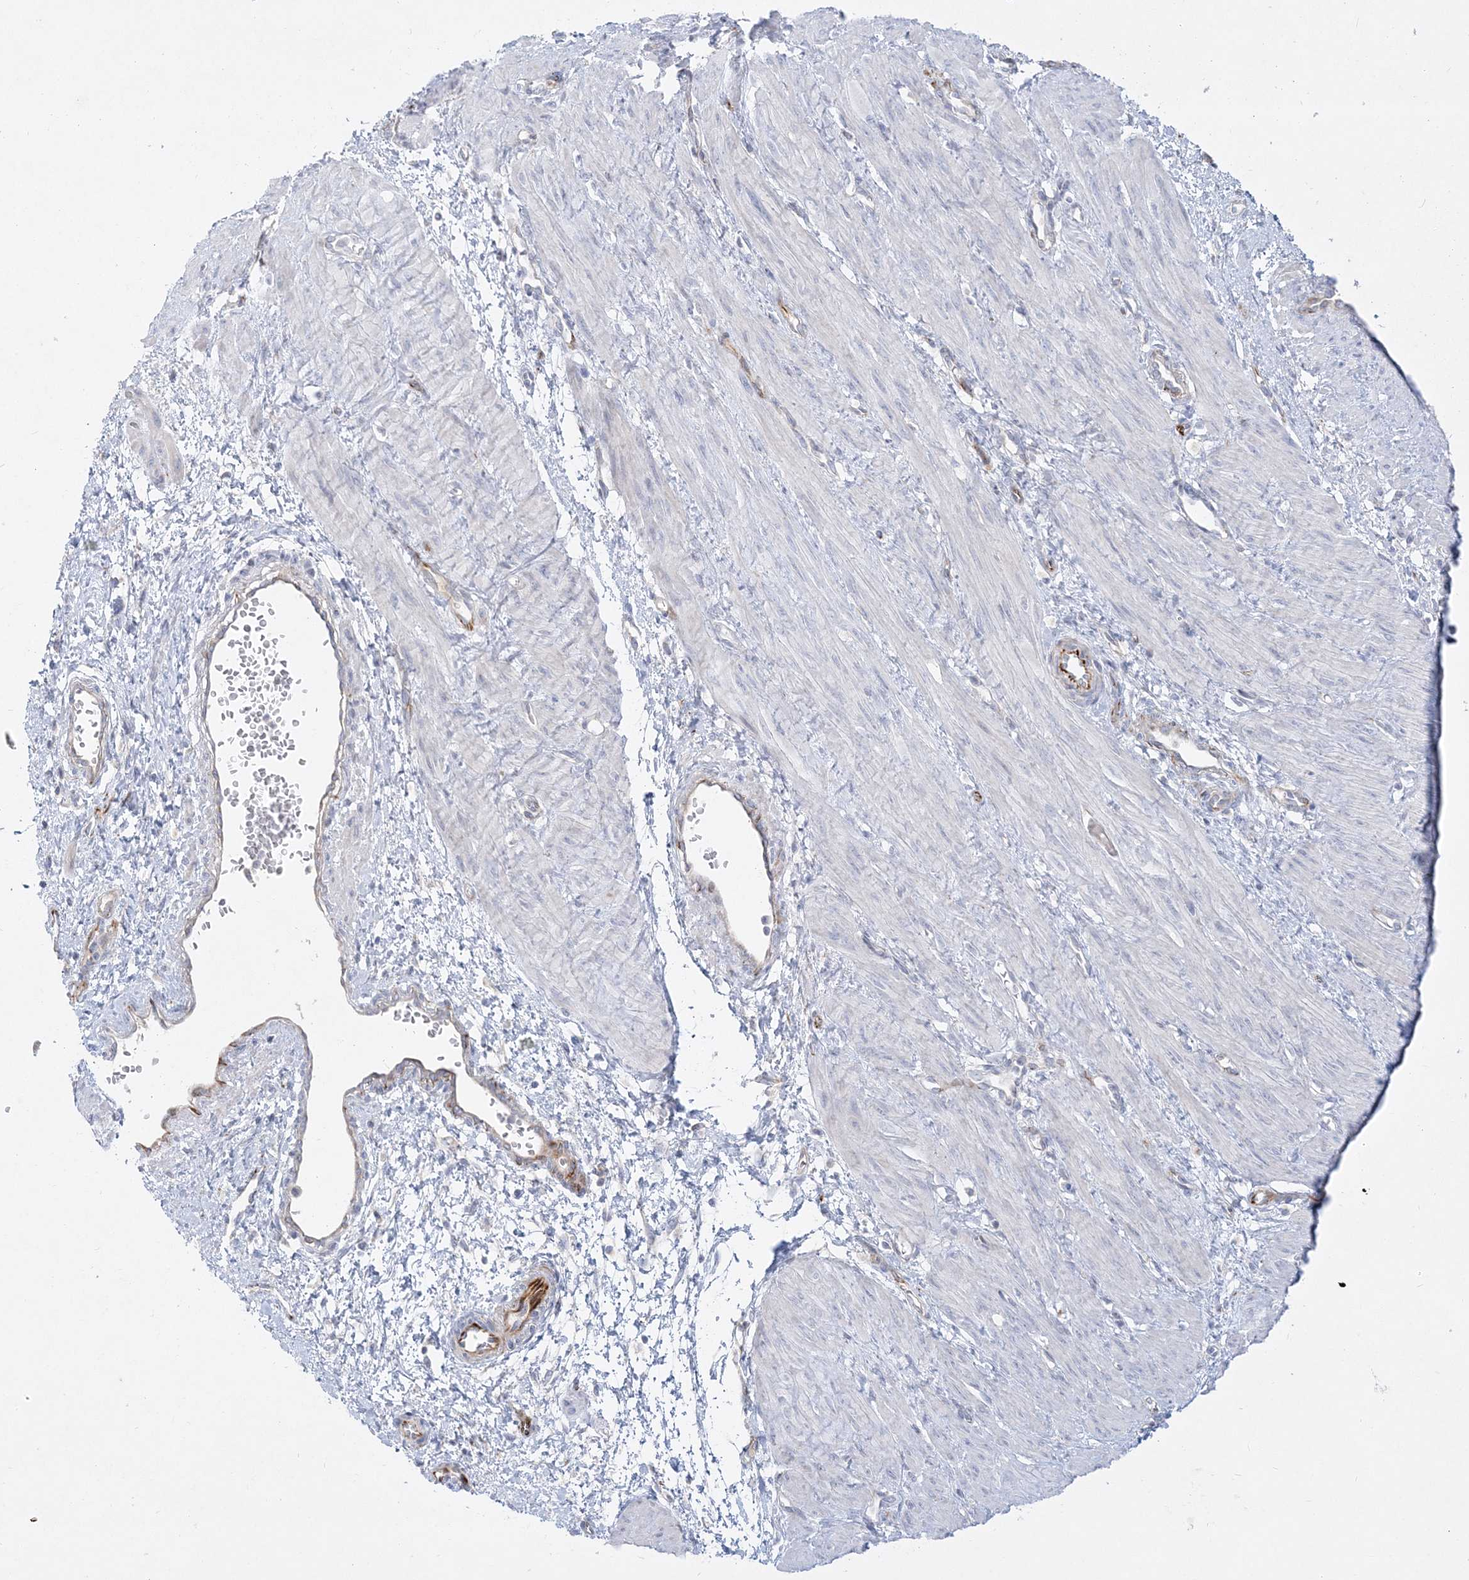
{"staining": {"intensity": "moderate", "quantity": "<25%", "location": "cytoplasmic/membranous"}, "tissue": "smooth muscle", "cell_type": "Smooth muscle cells", "image_type": "normal", "snomed": [{"axis": "morphology", "description": "Normal tissue, NOS"}, {"axis": "topography", "description": "Endometrium"}], "caption": "Smooth muscle cells show moderate cytoplasmic/membranous positivity in about <25% of cells in normal smooth muscle.", "gene": "GPAT2", "patient": {"sex": "female", "age": 33}}